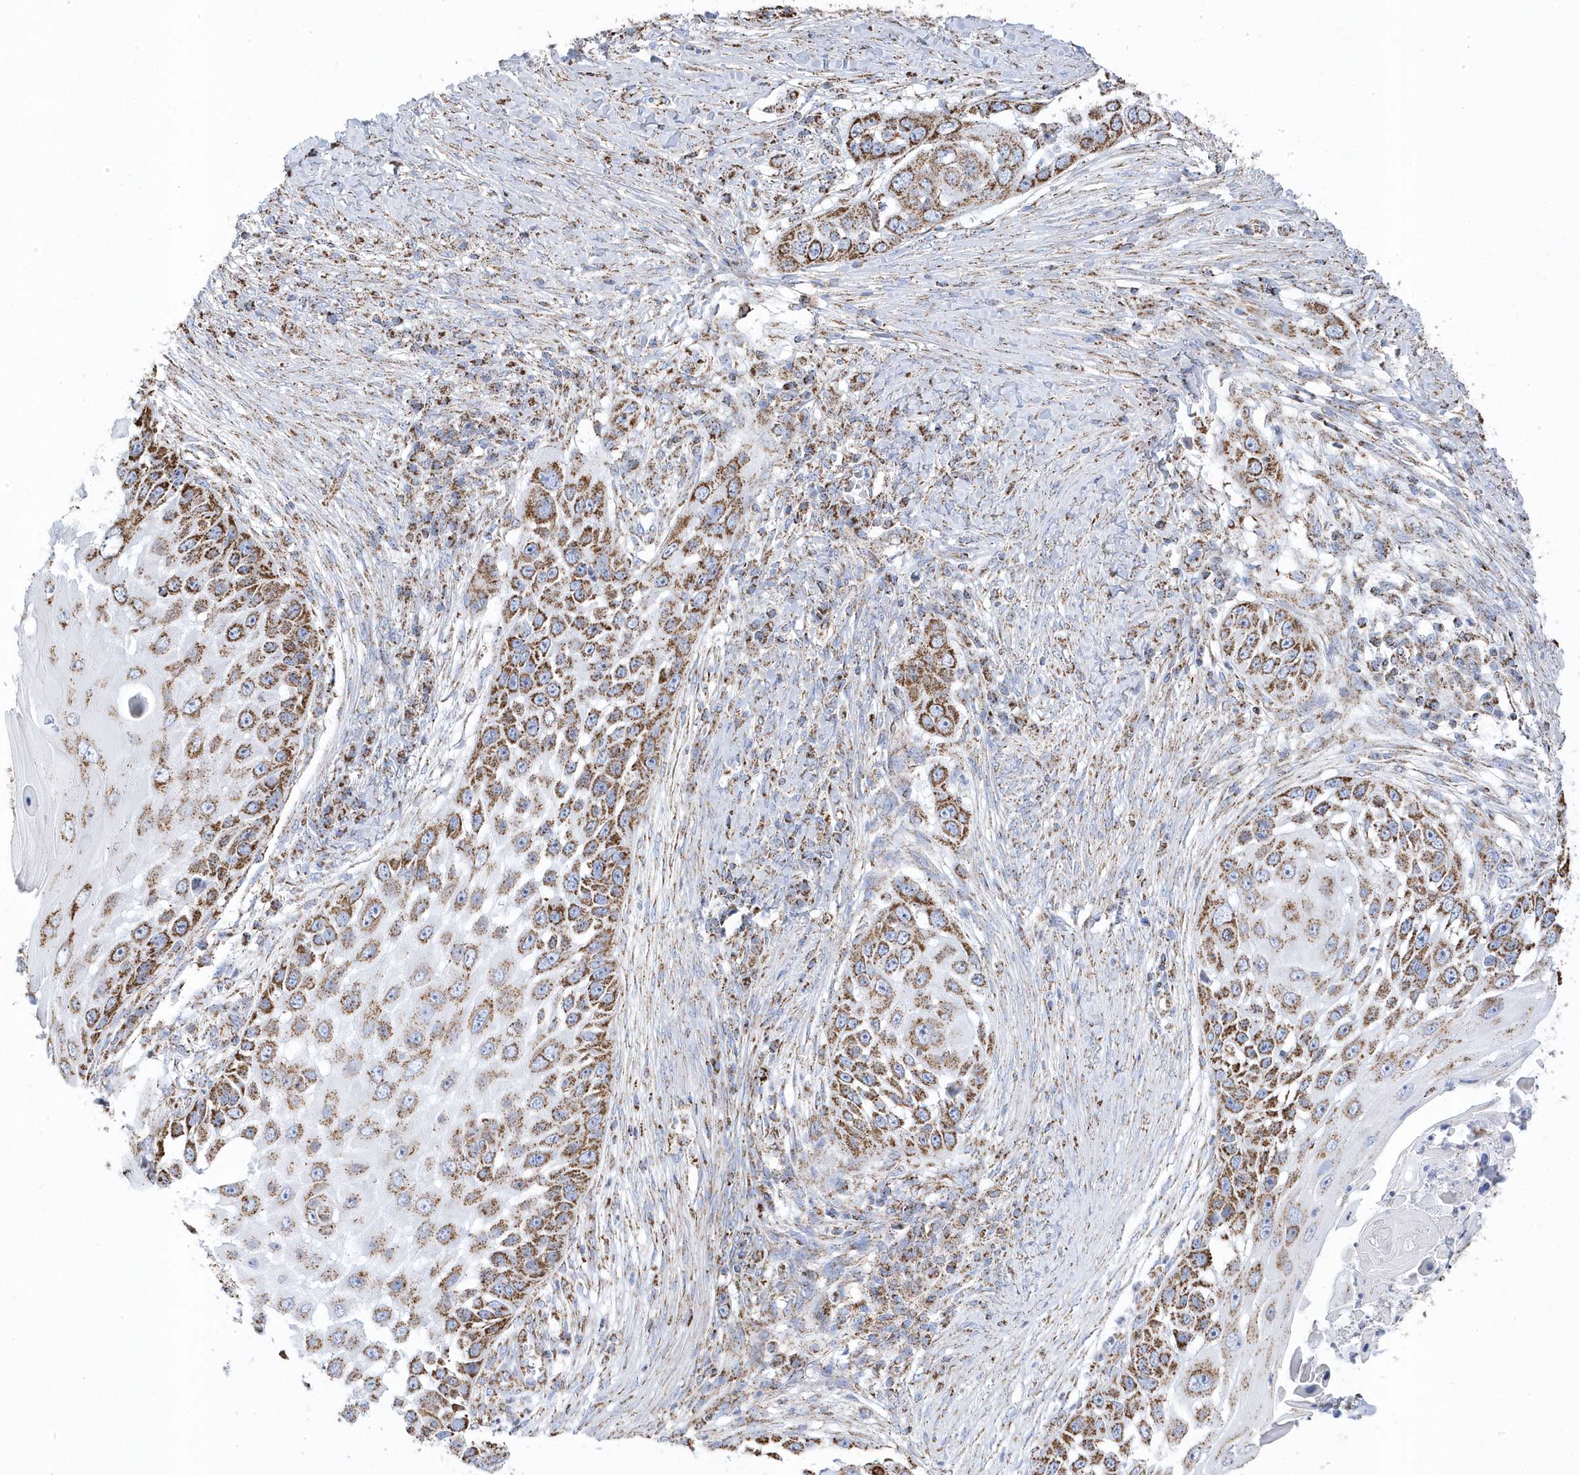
{"staining": {"intensity": "moderate", "quantity": ">75%", "location": "cytoplasmic/membranous"}, "tissue": "skin cancer", "cell_type": "Tumor cells", "image_type": "cancer", "snomed": [{"axis": "morphology", "description": "Squamous cell carcinoma, NOS"}, {"axis": "topography", "description": "Skin"}], "caption": "IHC micrograph of human skin cancer stained for a protein (brown), which reveals medium levels of moderate cytoplasmic/membranous expression in about >75% of tumor cells.", "gene": "GTPBP8", "patient": {"sex": "female", "age": 44}}